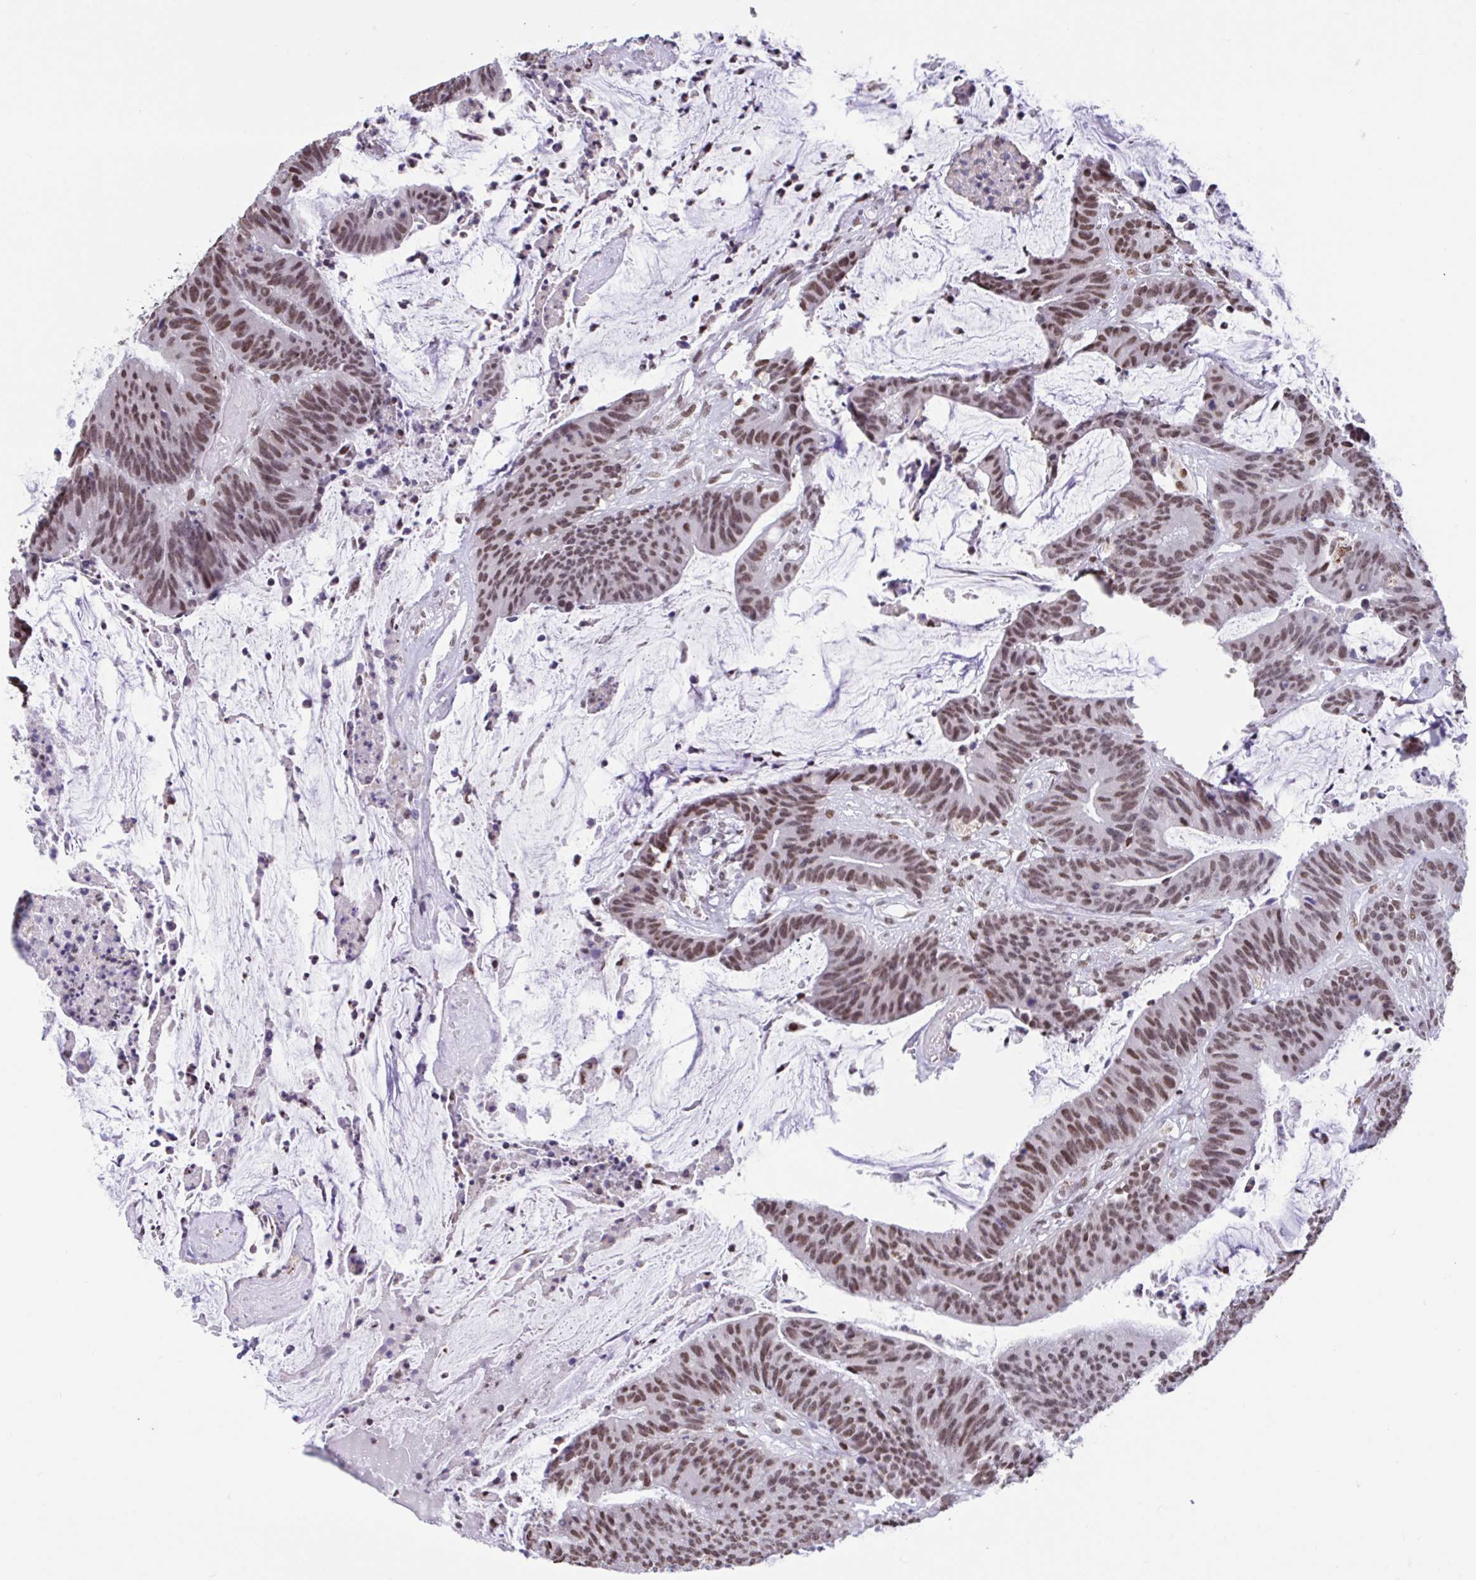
{"staining": {"intensity": "moderate", "quantity": ">75%", "location": "nuclear"}, "tissue": "colorectal cancer", "cell_type": "Tumor cells", "image_type": "cancer", "snomed": [{"axis": "morphology", "description": "Adenocarcinoma, NOS"}, {"axis": "topography", "description": "Colon"}], "caption": "Moderate nuclear protein staining is seen in about >75% of tumor cells in colorectal cancer (adenocarcinoma). Using DAB (brown) and hematoxylin (blue) stains, captured at high magnification using brightfield microscopy.", "gene": "HNRNPDL", "patient": {"sex": "female", "age": 78}}